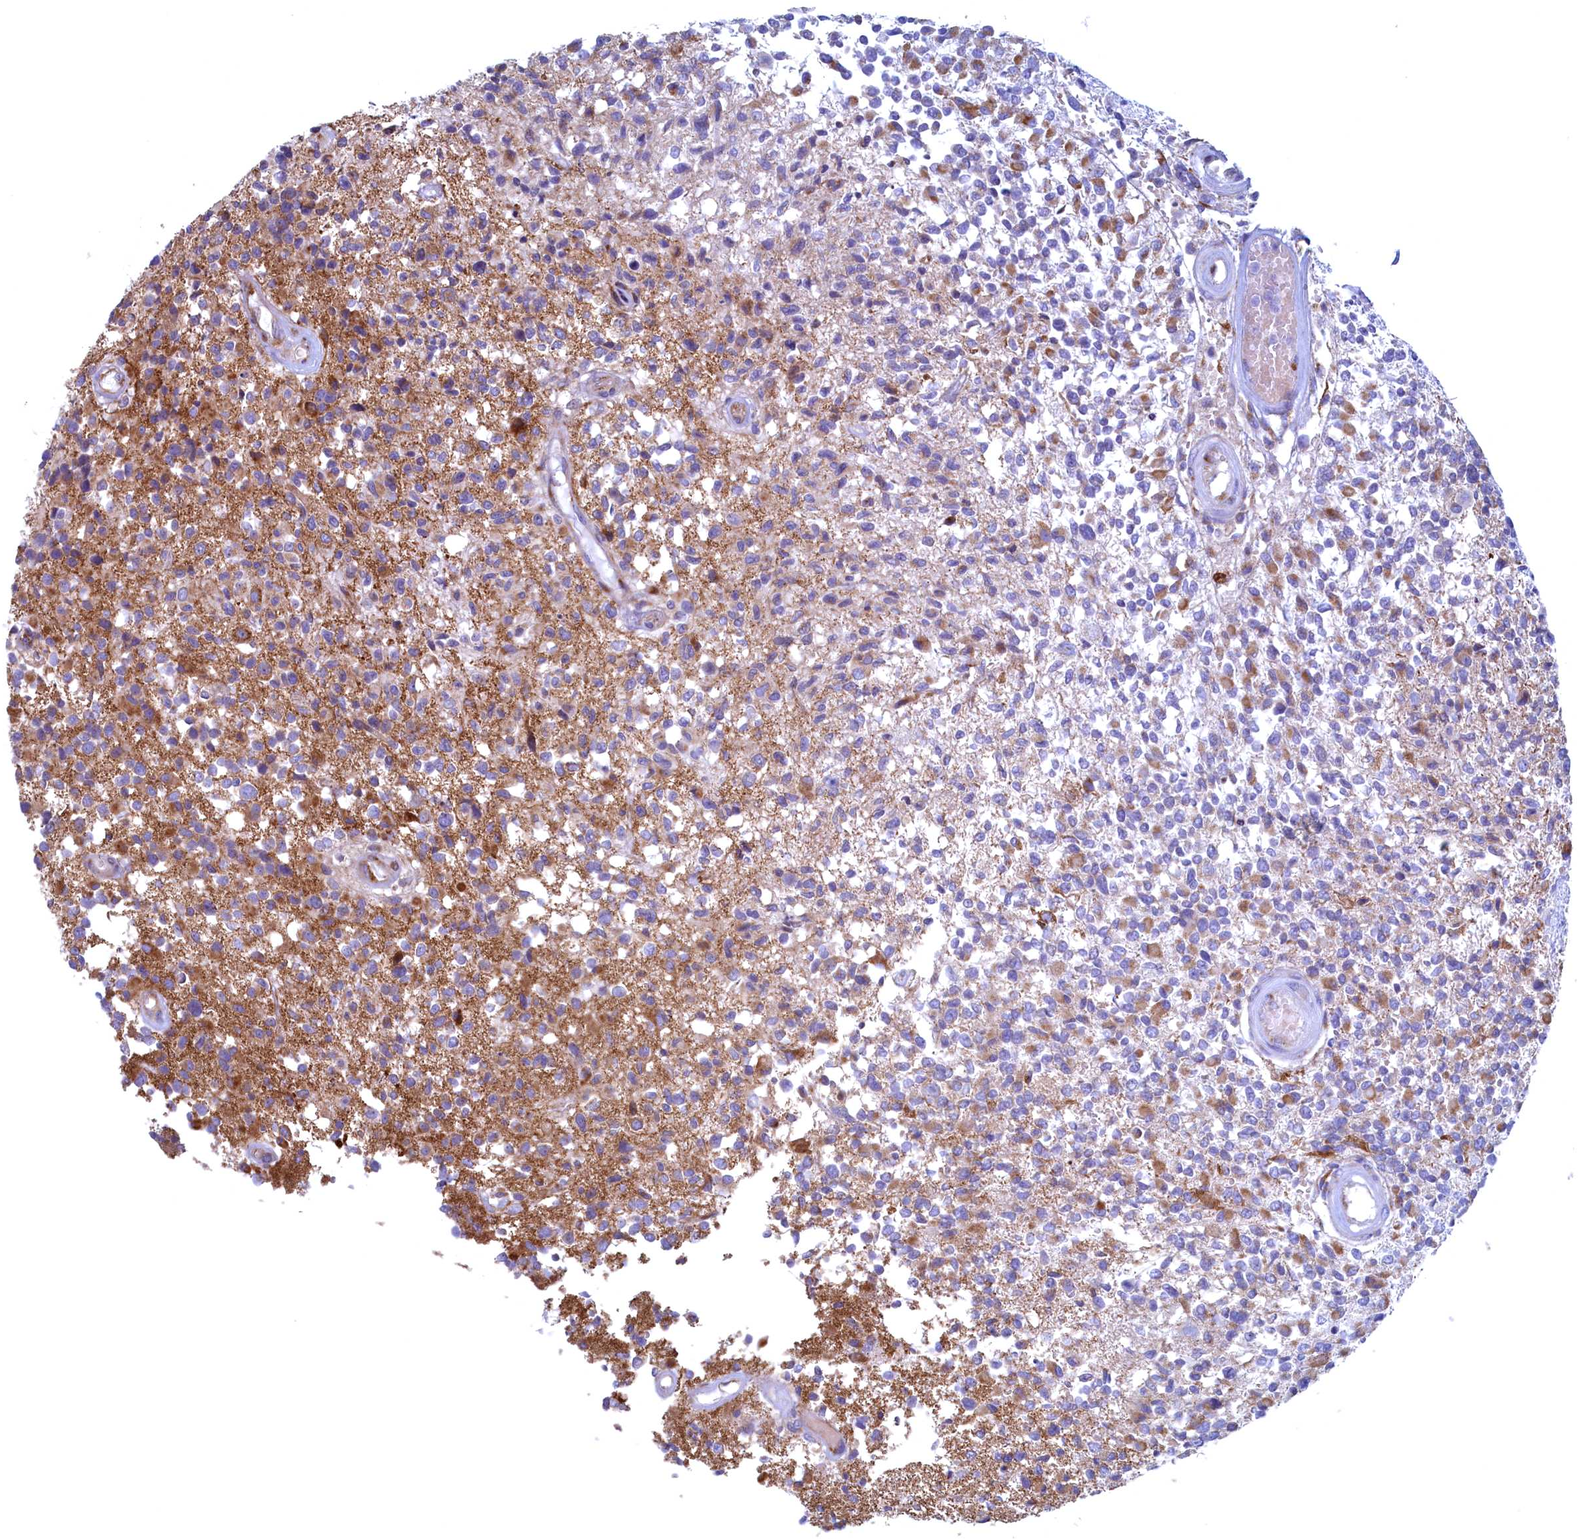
{"staining": {"intensity": "weak", "quantity": "<25%", "location": "cytoplasmic/membranous"}, "tissue": "glioma", "cell_type": "Tumor cells", "image_type": "cancer", "snomed": [{"axis": "morphology", "description": "Glioma, malignant, High grade"}, {"axis": "morphology", "description": "Glioblastoma, NOS"}, {"axis": "topography", "description": "Brain"}], "caption": "This is an IHC image of glioma. There is no positivity in tumor cells.", "gene": "MTFMT", "patient": {"sex": "male", "age": 60}}